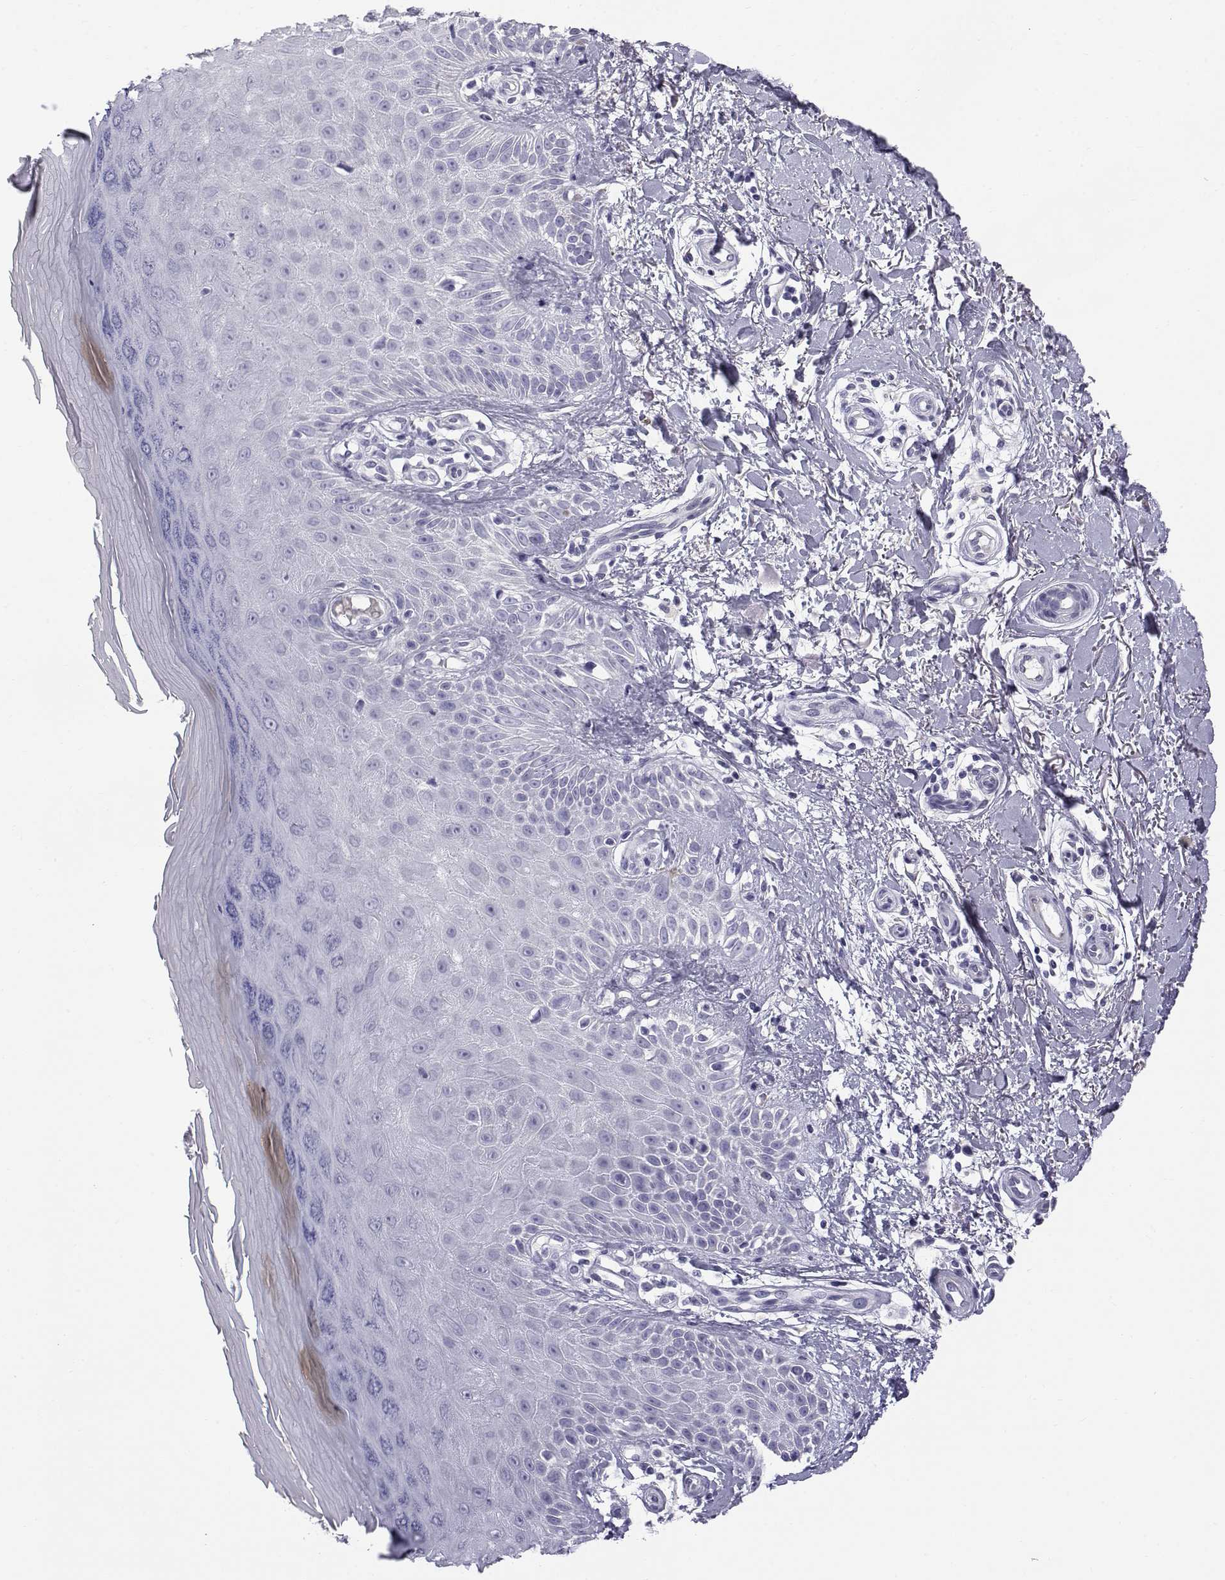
{"staining": {"intensity": "negative", "quantity": "none", "location": "none"}, "tissue": "skin", "cell_type": "Fibroblasts", "image_type": "normal", "snomed": [{"axis": "morphology", "description": "Normal tissue, NOS"}, {"axis": "morphology", "description": "Inflammation, NOS"}, {"axis": "morphology", "description": "Fibrosis, NOS"}, {"axis": "topography", "description": "Skin"}], "caption": "High magnification brightfield microscopy of benign skin stained with DAB (brown) and counterstained with hematoxylin (blue): fibroblasts show no significant staining.", "gene": "RNASE12", "patient": {"sex": "male", "age": 71}}